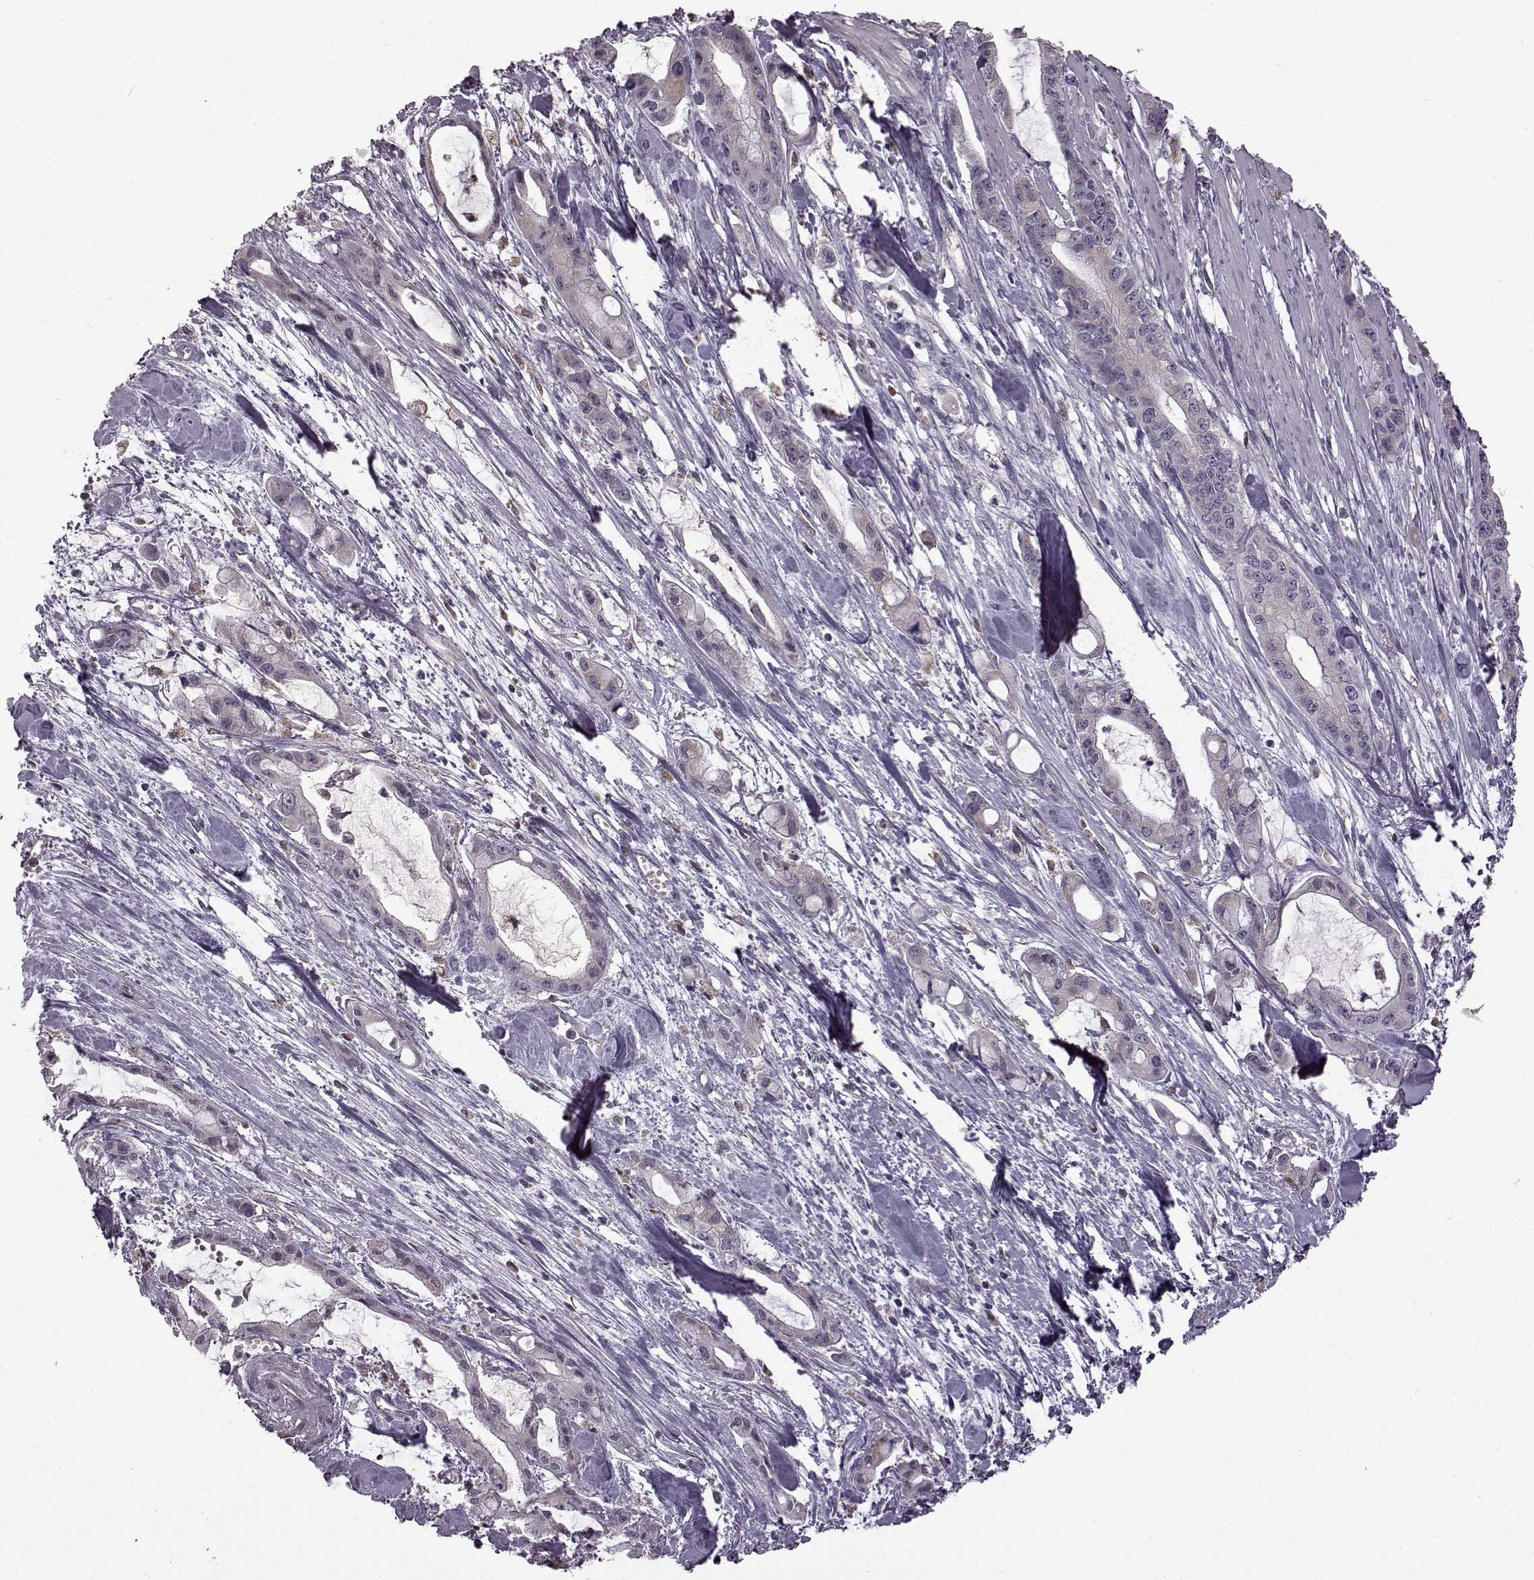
{"staining": {"intensity": "negative", "quantity": "none", "location": "none"}, "tissue": "pancreatic cancer", "cell_type": "Tumor cells", "image_type": "cancer", "snomed": [{"axis": "morphology", "description": "Adenocarcinoma, NOS"}, {"axis": "topography", "description": "Pancreas"}], "caption": "A high-resolution photomicrograph shows immunohistochemistry staining of pancreatic cancer (adenocarcinoma), which displays no significant staining in tumor cells.", "gene": "B3GNT6", "patient": {"sex": "male", "age": 48}}